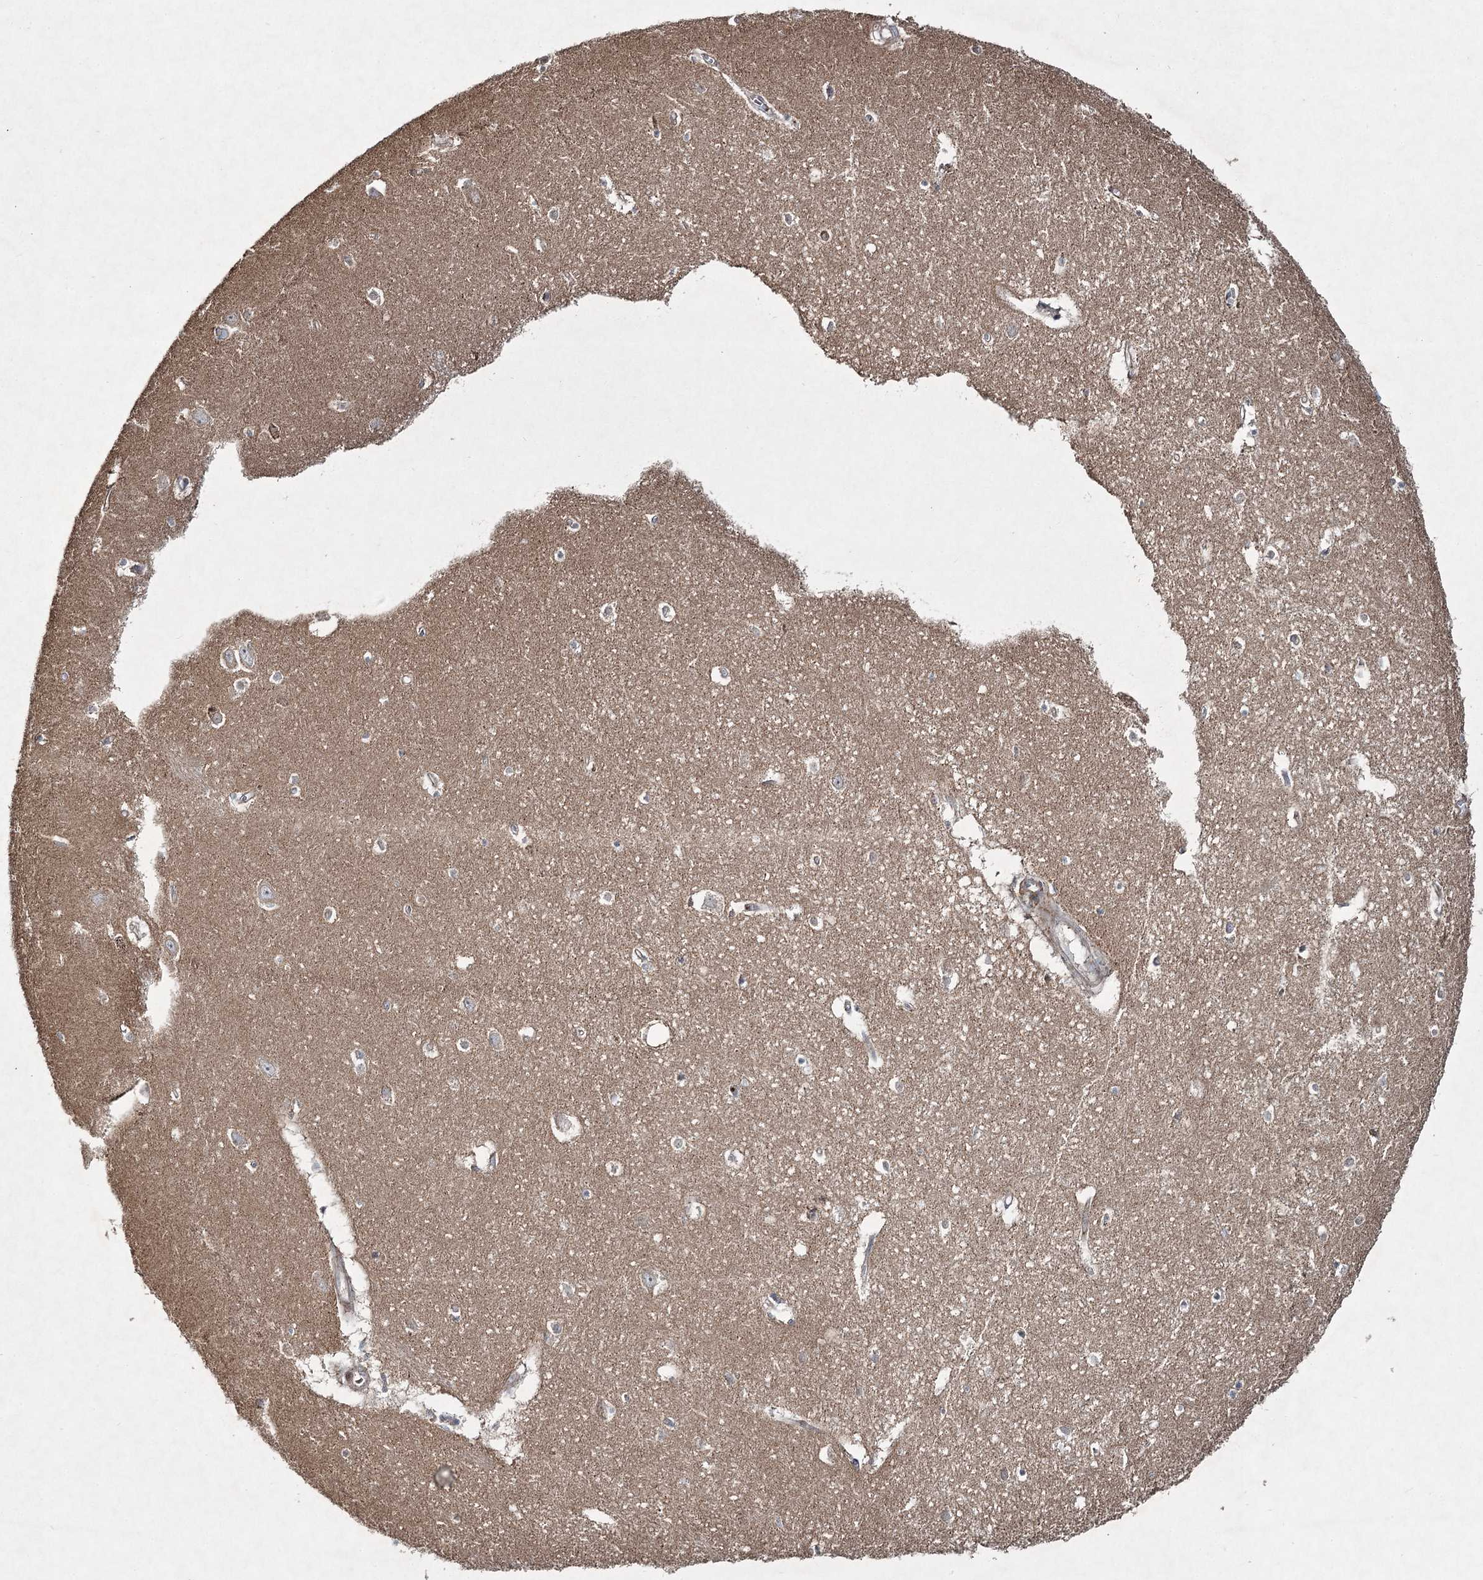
{"staining": {"intensity": "negative", "quantity": "none", "location": "none"}, "tissue": "hippocampus", "cell_type": "Glial cells", "image_type": "normal", "snomed": [{"axis": "morphology", "description": "Normal tissue, NOS"}, {"axis": "topography", "description": "Hippocampus"}], "caption": "An immunohistochemistry image of normal hippocampus is shown. There is no staining in glial cells of hippocampus. (DAB (3,3'-diaminobenzidine) IHC visualized using brightfield microscopy, high magnification).", "gene": "SERINC5", "patient": {"sex": "female", "age": 64}}